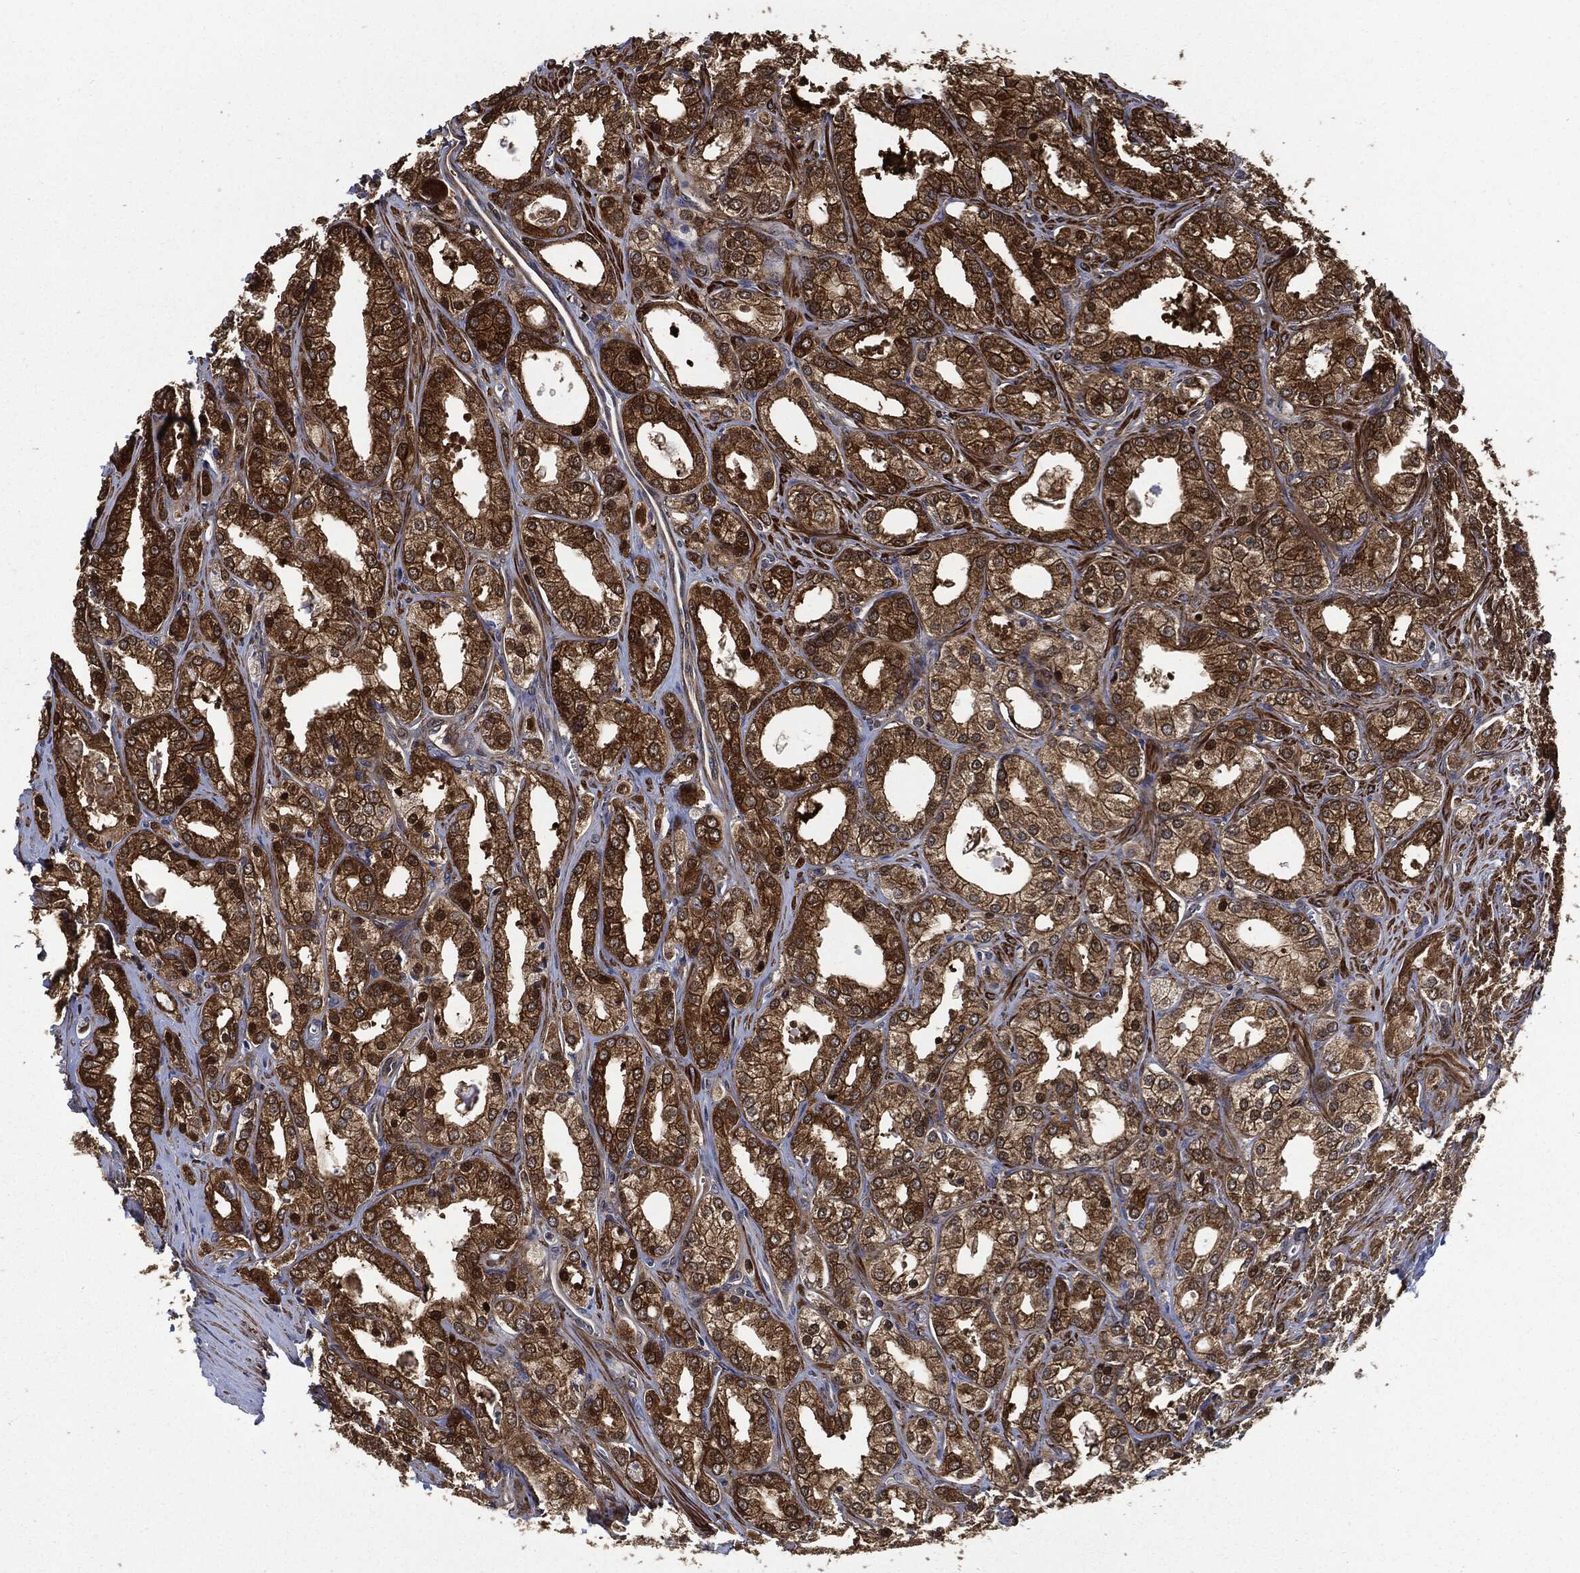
{"staining": {"intensity": "strong", "quantity": ">75%", "location": "cytoplasmic/membranous"}, "tissue": "prostate cancer", "cell_type": "Tumor cells", "image_type": "cancer", "snomed": [{"axis": "morphology", "description": "Adenocarcinoma, NOS"}, {"axis": "morphology", "description": "Adenocarcinoma, High grade"}, {"axis": "topography", "description": "Prostate"}], "caption": "High-power microscopy captured an immunohistochemistry micrograph of prostate cancer (adenocarcinoma (high-grade)), revealing strong cytoplasmic/membranous staining in about >75% of tumor cells. The staining was performed using DAB (3,3'-diaminobenzidine), with brown indicating positive protein expression. Nuclei are stained blue with hematoxylin.", "gene": "PRDX2", "patient": {"sex": "male", "age": 70}}